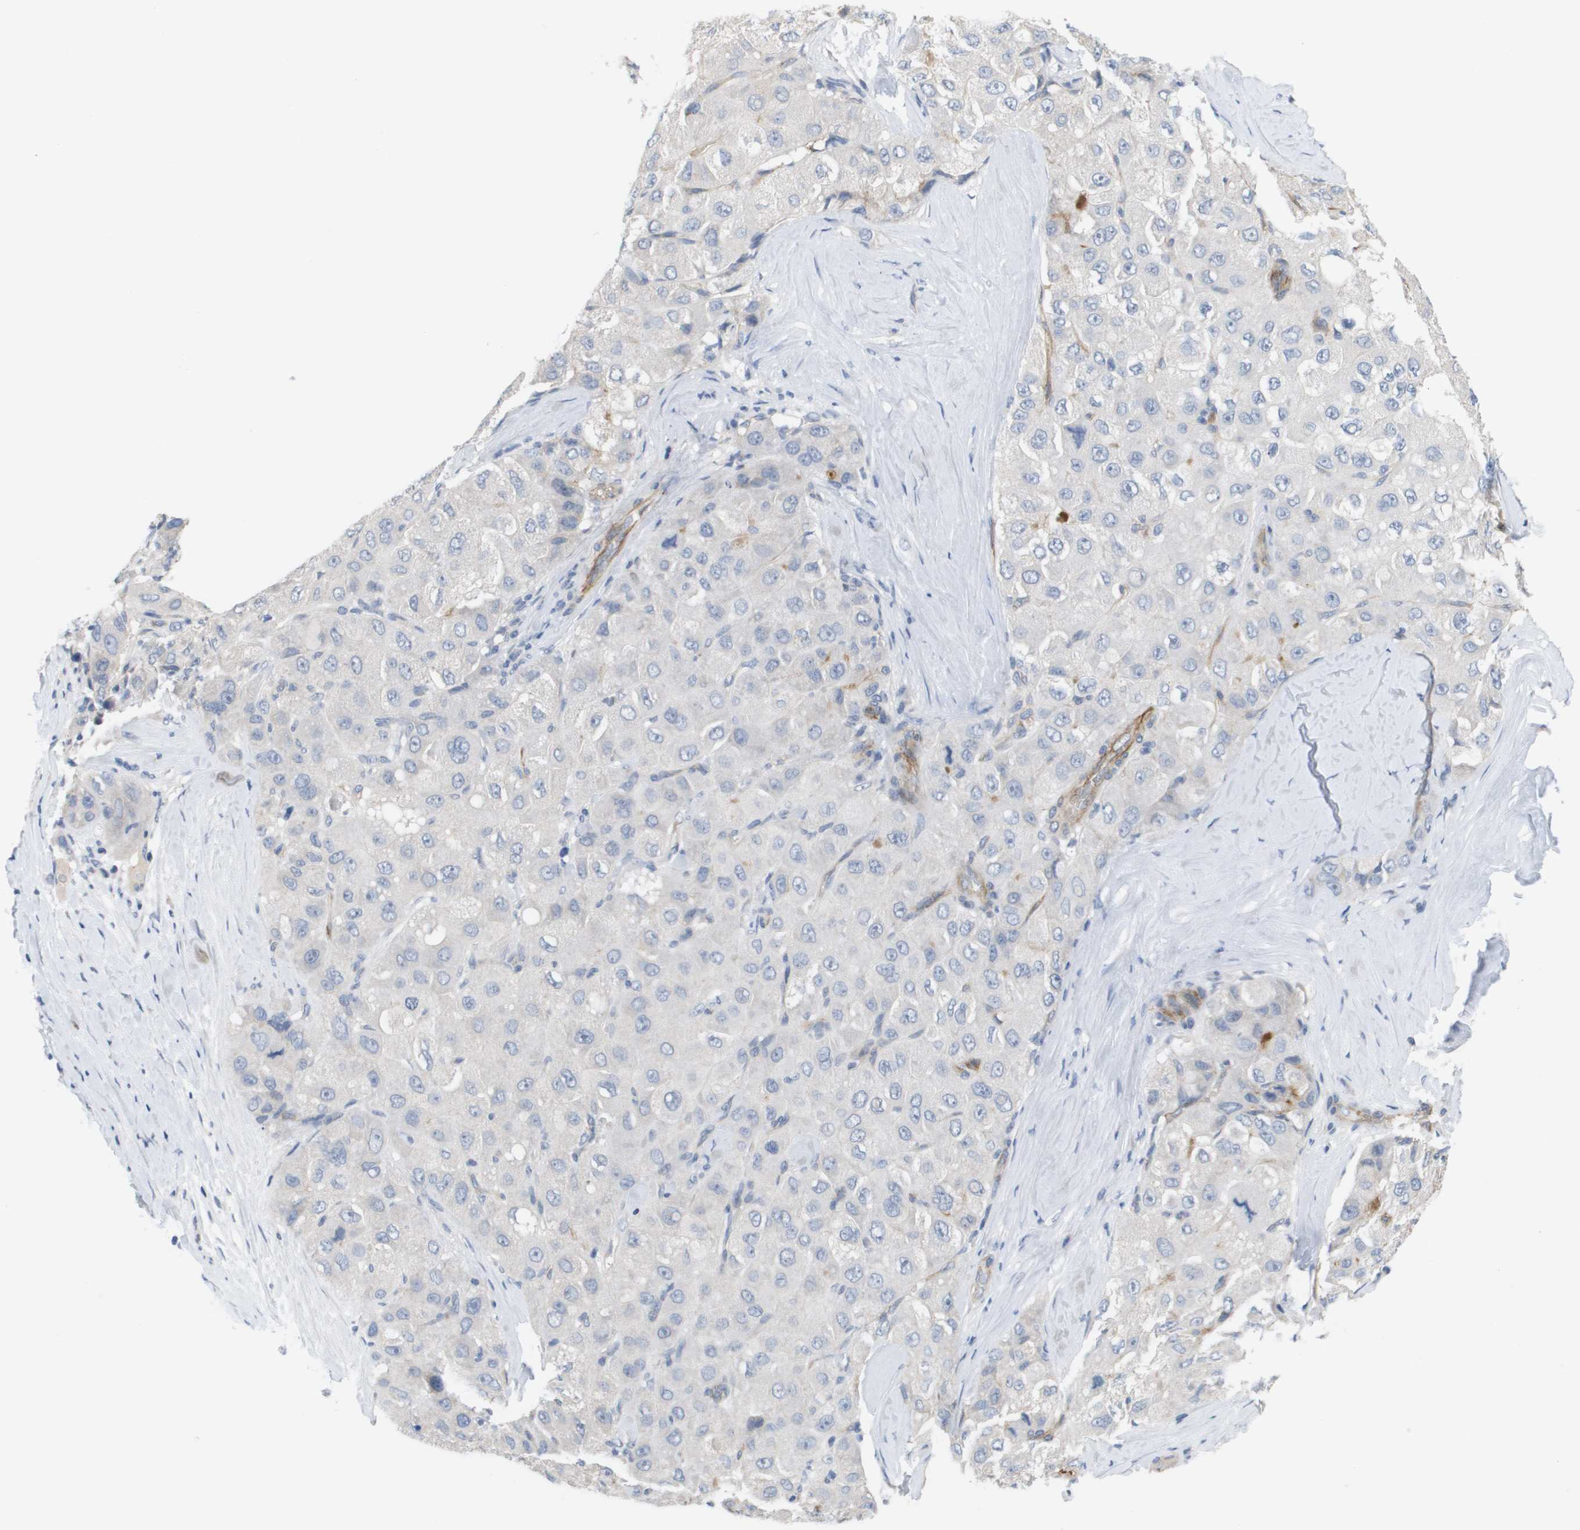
{"staining": {"intensity": "negative", "quantity": "none", "location": "none"}, "tissue": "liver cancer", "cell_type": "Tumor cells", "image_type": "cancer", "snomed": [{"axis": "morphology", "description": "Carcinoma, Hepatocellular, NOS"}, {"axis": "topography", "description": "Liver"}], "caption": "DAB immunohistochemical staining of human liver cancer (hepatocellular carcinoma) shows no significant staining in tumor cells. (DAB immunohistochemistry with hematoxylin counter stain).", "gene": "ANGPT2", "patient": {"sex": "male", "age": 80}}